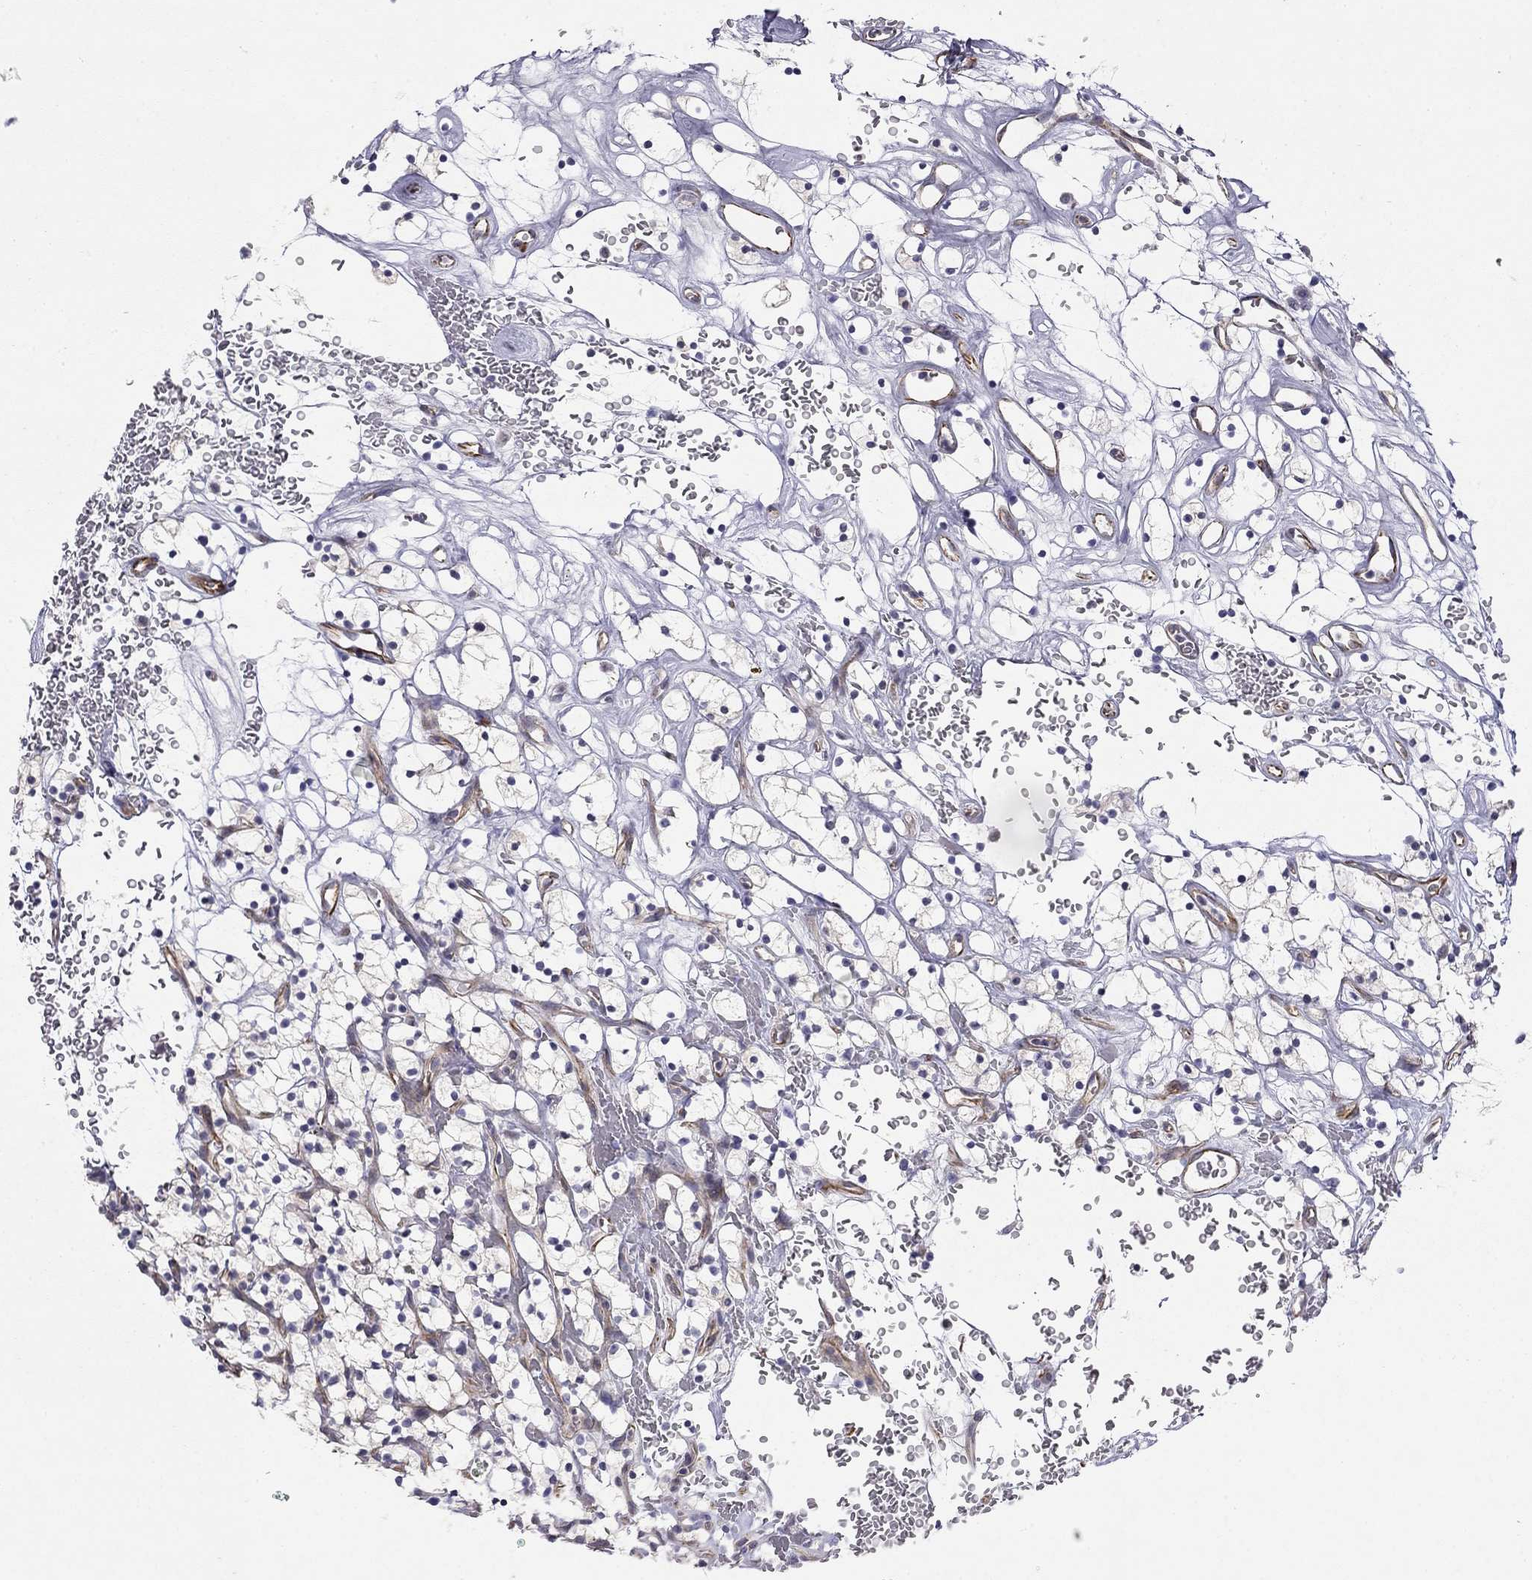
{"staining": {"intensity": "negative", "quantity": "none", "location": "none"}, "tissue": "renal cancer", "cell_type": "Tumor cells", "image_type": "cancer", "snomed": [{"axis": "morphology", "description": "Adenocarcinoma, NOS"}, {"axis": "topography", "description": "Kidney"}], "caption": "Tumor cells show no significant positivity in renal cancer.", "gene": "RTL1", "patient": {"sex": "female", "age": 64}}